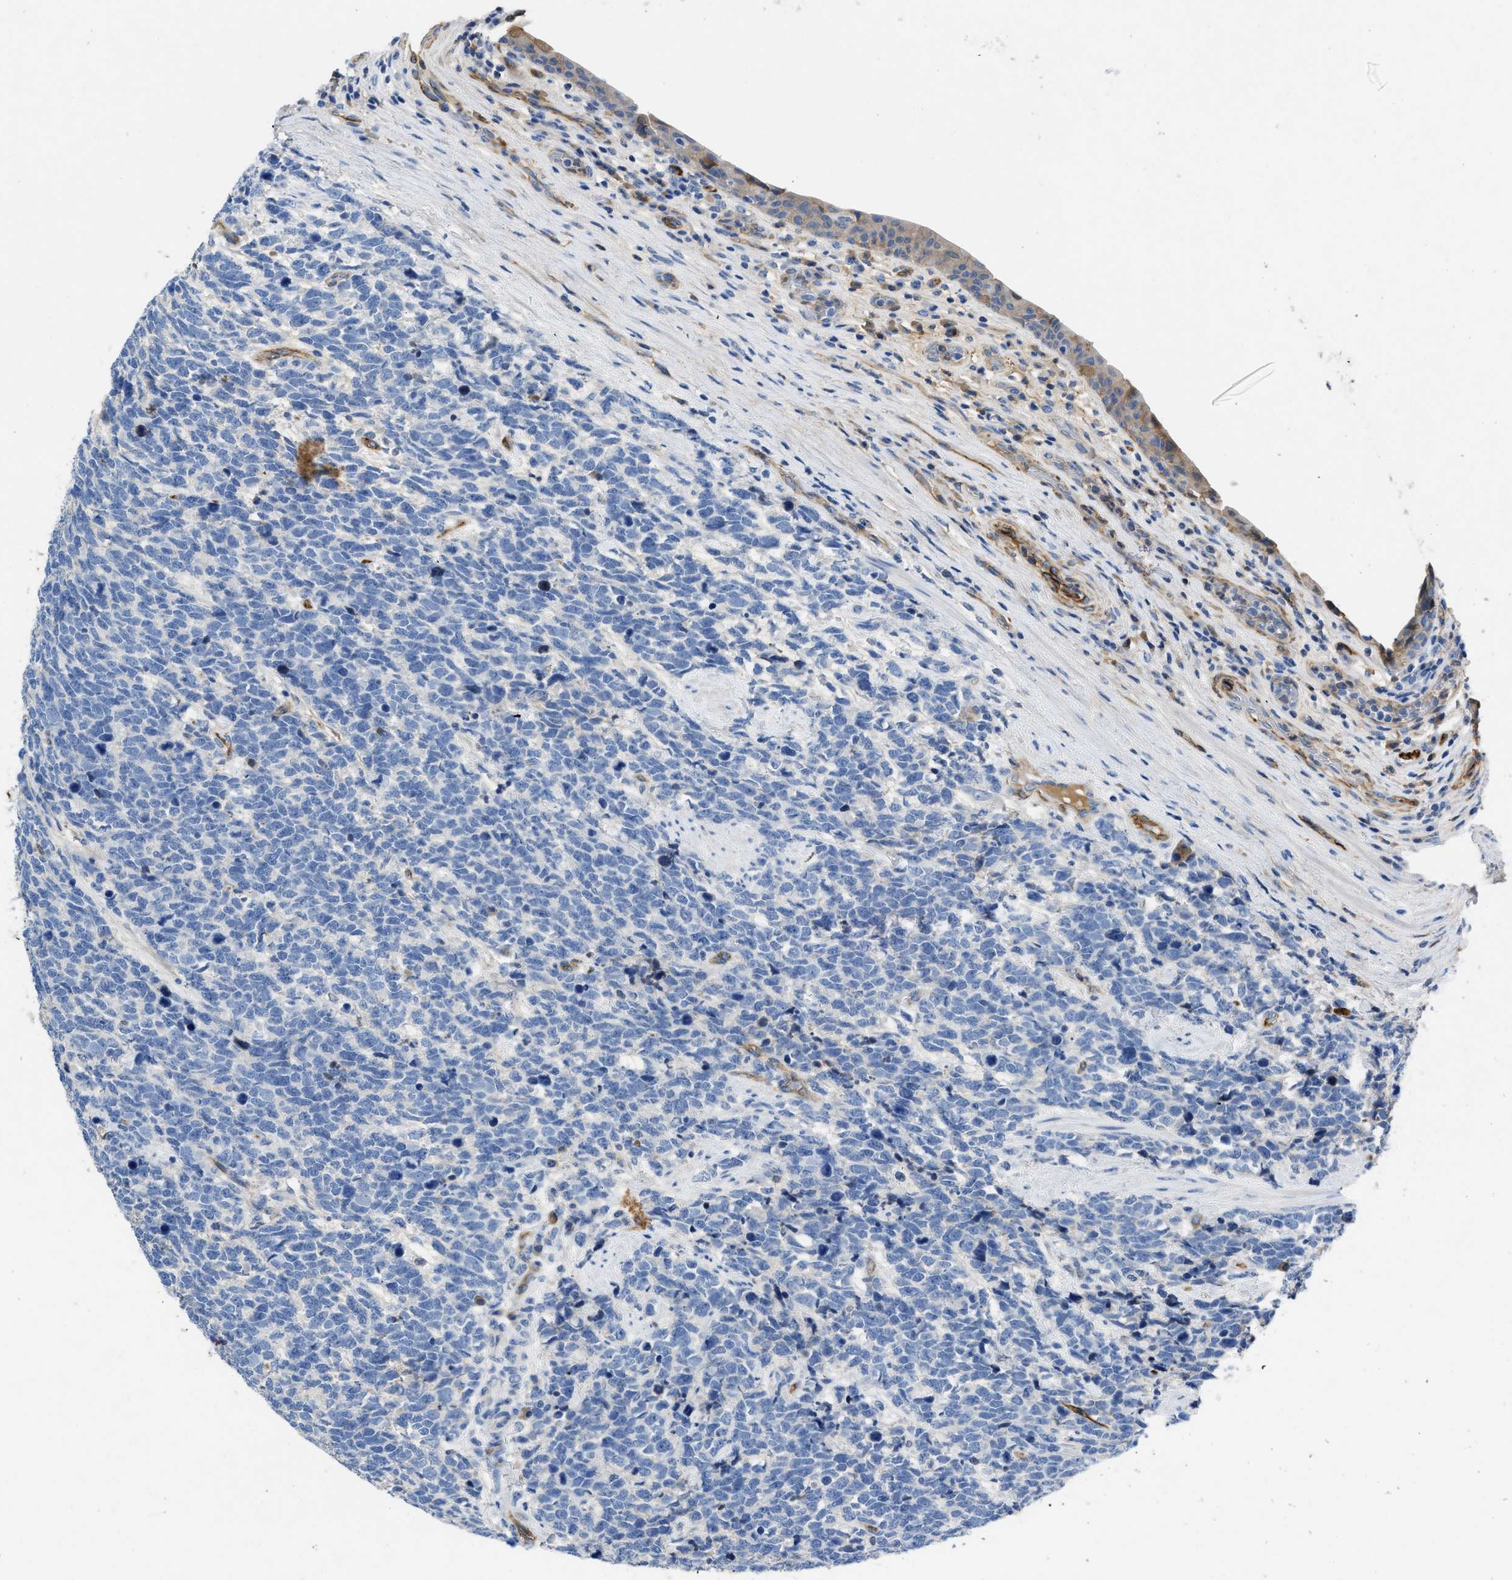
{"staining": {"intensity": "negative", "quantity": "none", "location": "none"}, "tissue": "urothelial cancer", "cell_type": "Tumor cells", "image_type": "cancer", "snomed": [{"axis": "morphology", "description": "Urothelial carcinoma, High grade"}, {"axis": "topography", "description": "Urinary bladder"}], "caption": "Immunohistochemistry of urothelial carcinoma (high-grade) displays no positivity in tumor cells. (Immunohistochemistry, brightfield microscopy, high magnification).", "gene": "SPEG", "patient": {"sex": "female", "age": 82}}